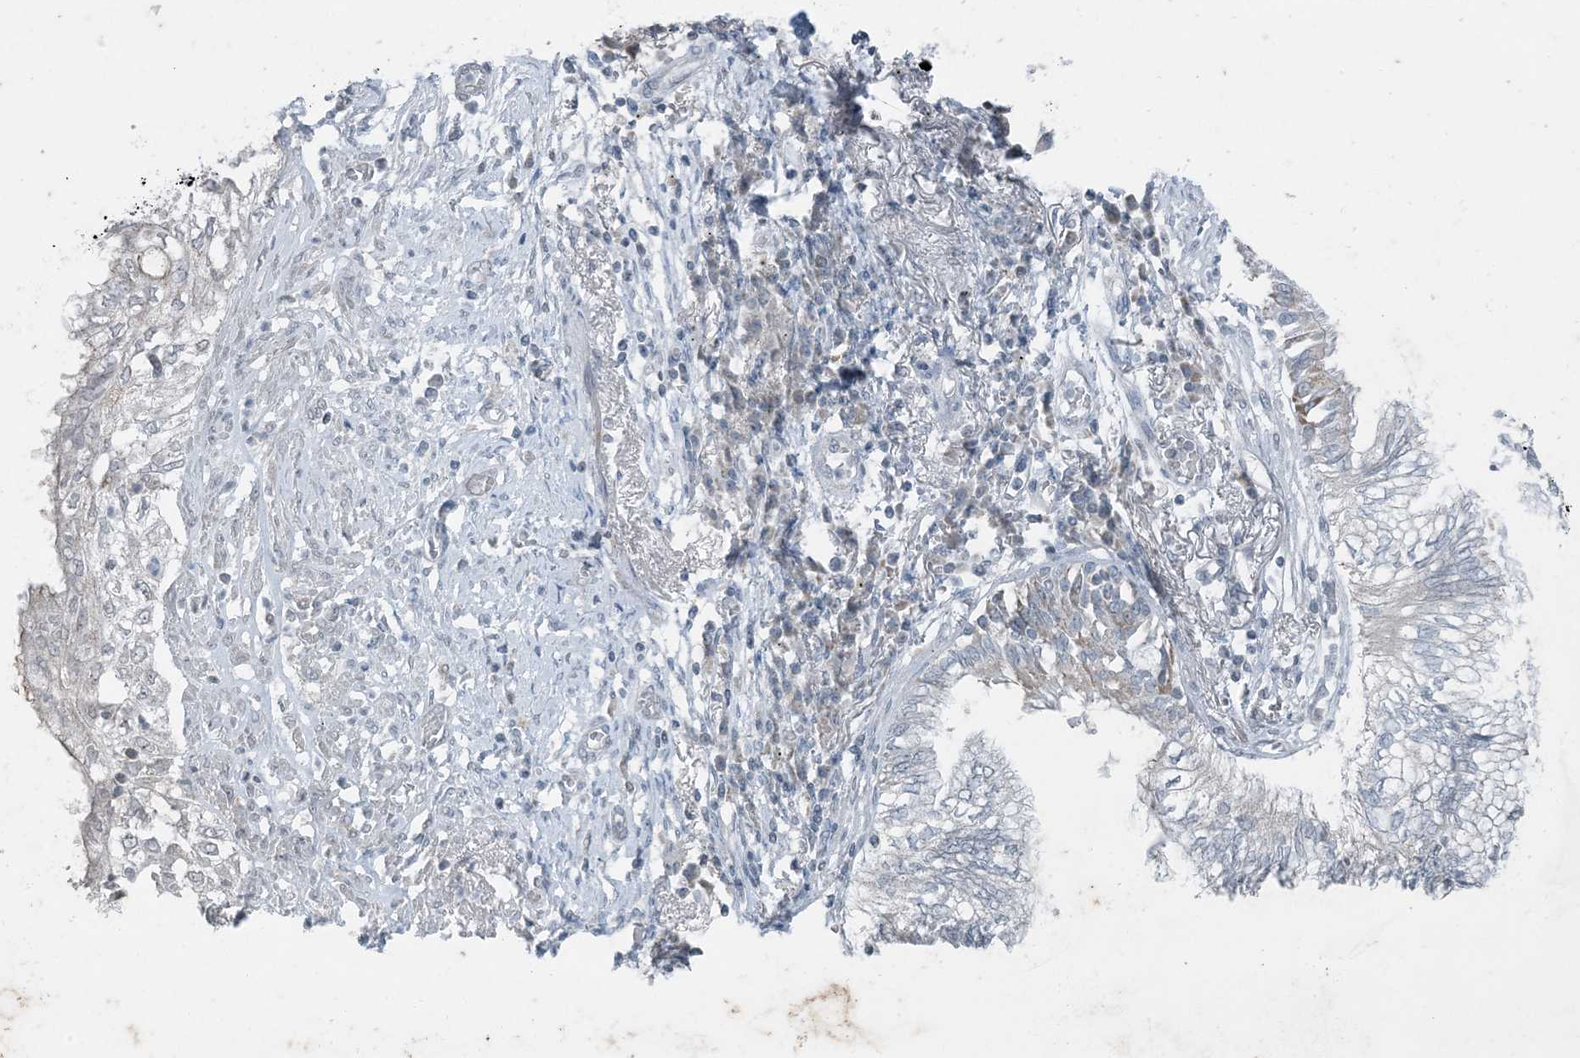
{"staining": {"intensity": "negative", "quantity": "none", "location": "none"}, "tissue": "lung cancer", "cell_type": "Tumor cells", "image_type": "cancer", "snomed": [{"axis": "morphology", "description": "Adenocarcinoma, NOS"}, {"axis": "topography", "description": "Lung"}], "caption": "DAB immunohistochemical staining of adenocarcinoma (lung) demonstrates no significant expression in tumor cells.", "gene": "GNL1", "patient": {"sex": "female", "age": 70}}